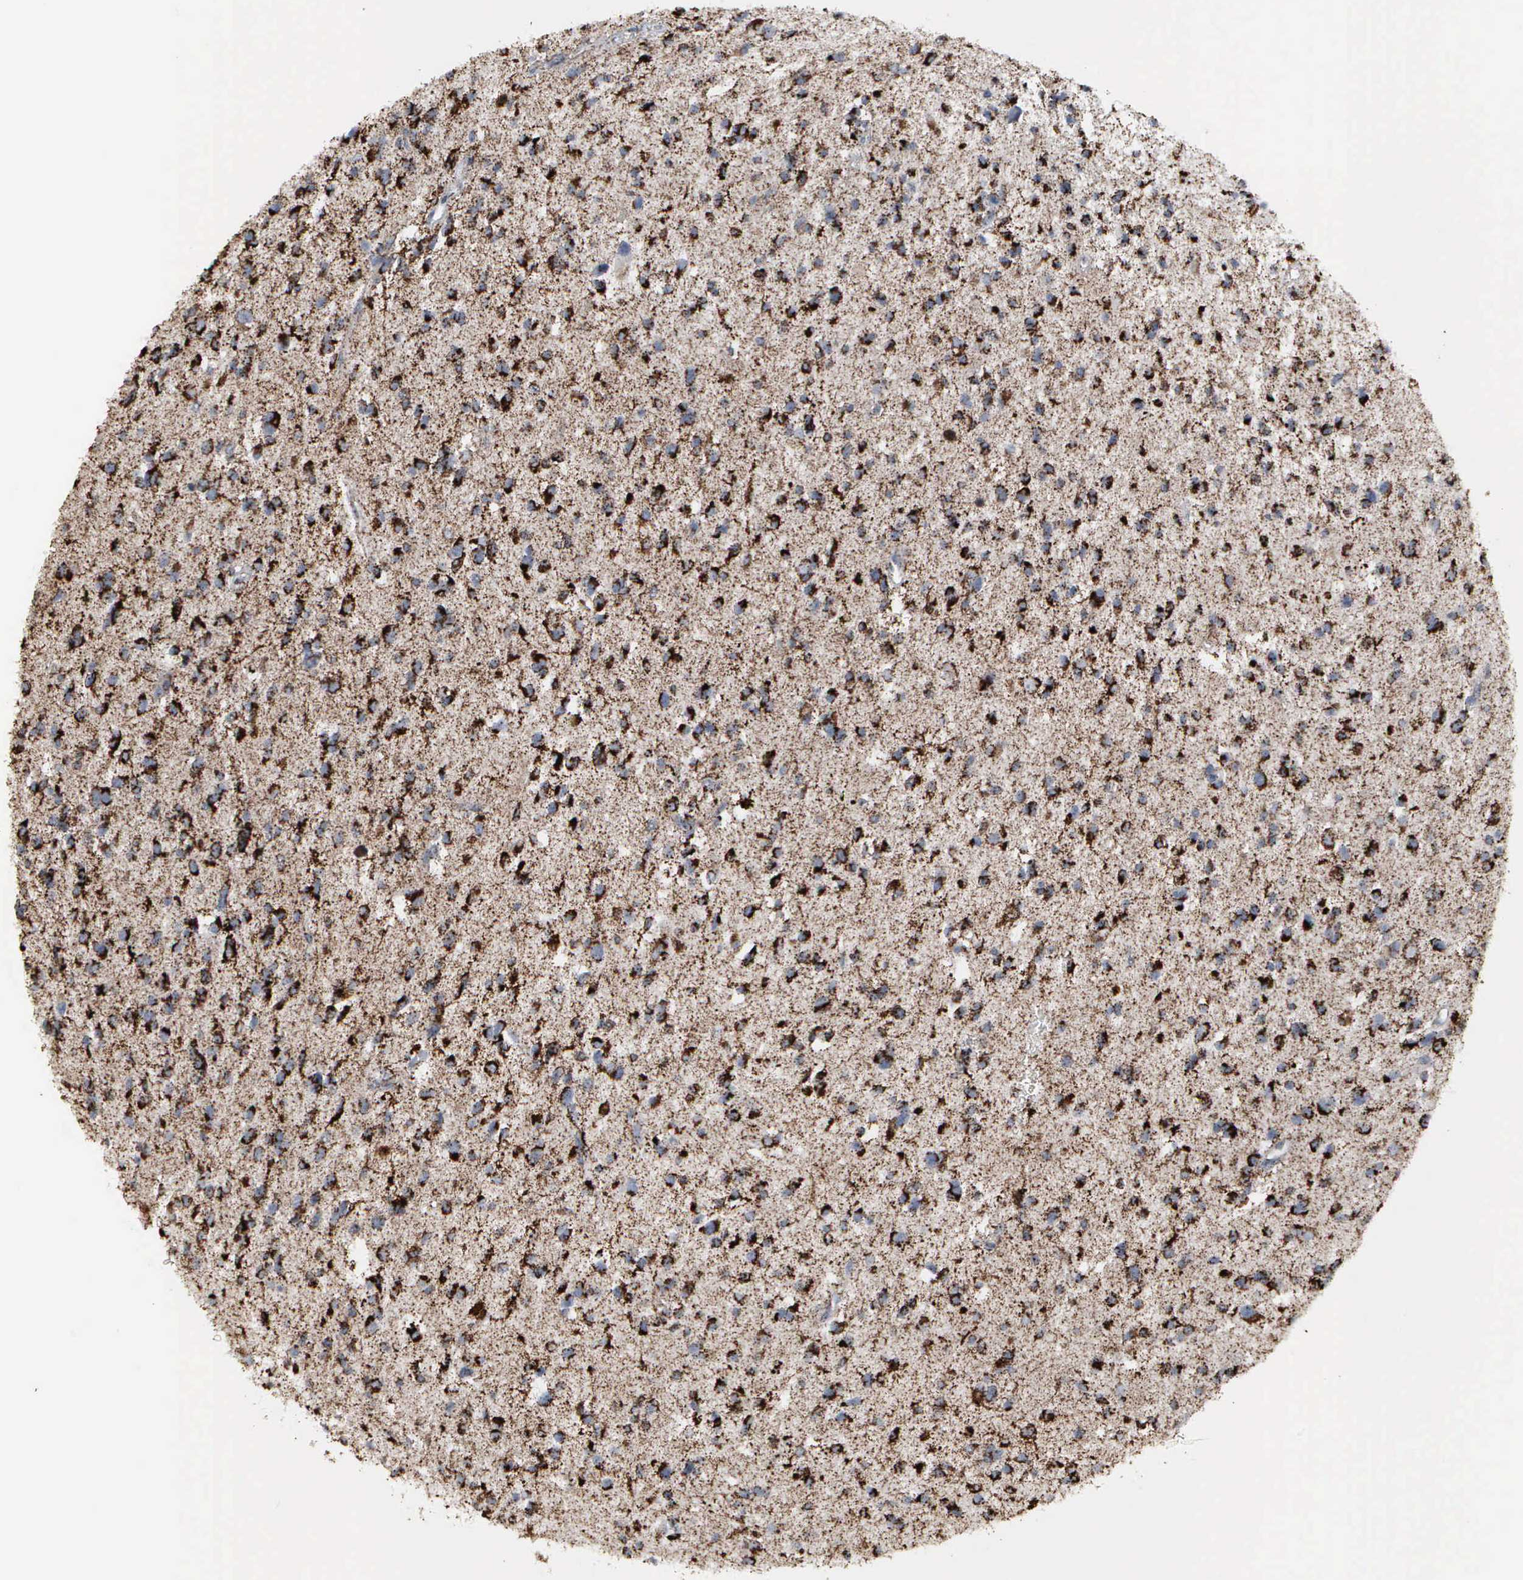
{"staining": {"intensity": "strong", "quantity": ">75%", "location": "cytoplasmic/membranous"}, "tissue": "glioma", "cell_type": "Tumor cells", "image_type": "cancer", "snomed": [{"axis": "morphology", "description": "Glioma, malignant, Low grade"}, {"axis": "topography", "description": "Brain"}], "caption": "An immunohistochemistry micrograph of neoplastic tissue is shown. Protein staining in brown shows strong cytoplasmic/membranous positivity in glioma within tumor cells. (DAB (3,3'-diaminobenzidine) = brown stain, brightfield microscopy at high magnification).", "gene": "HSPA9", "patient": {"sex": "female", "age": 46}}